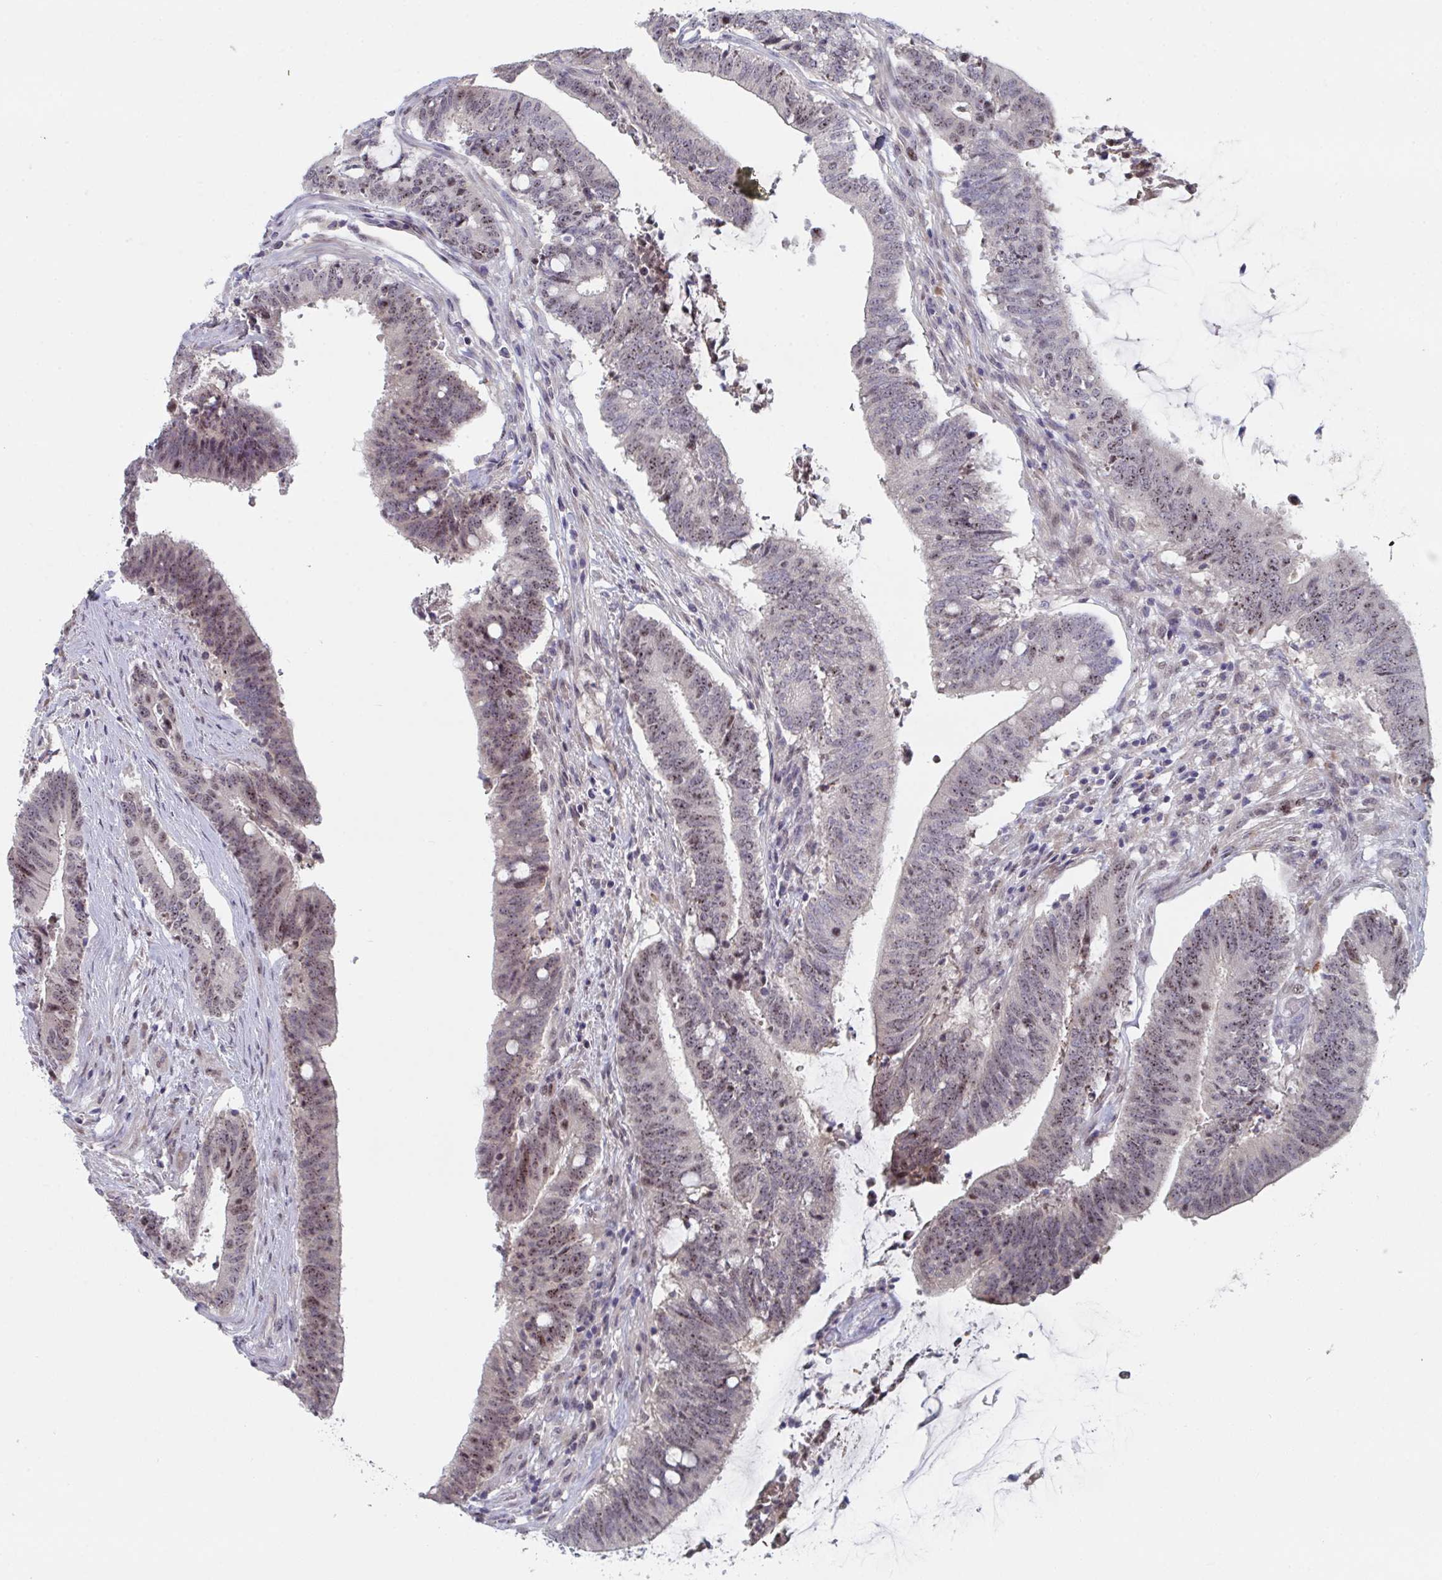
{"staining": {"intensity": "weak", "quantity": ">75%", "location": "nuclear"}, "tissue": "colorectal cancer", "cell_type": "Tumor cells", "image_type": "cancer", "snomed": [{"axis": "morphology", "description": "Adenocarcinoma, NOS"}, {"axis": "topography", "description": "Colon"}], "caption": "Immunohistochemistry photomicrograph of colorectal cancer stained for a protein (brown), which demonstrates low levels of weak nuclear staining in about >75% of tumor cells.", "gene": "CENPT", "patient": {"sex": "female", "age": 43}}